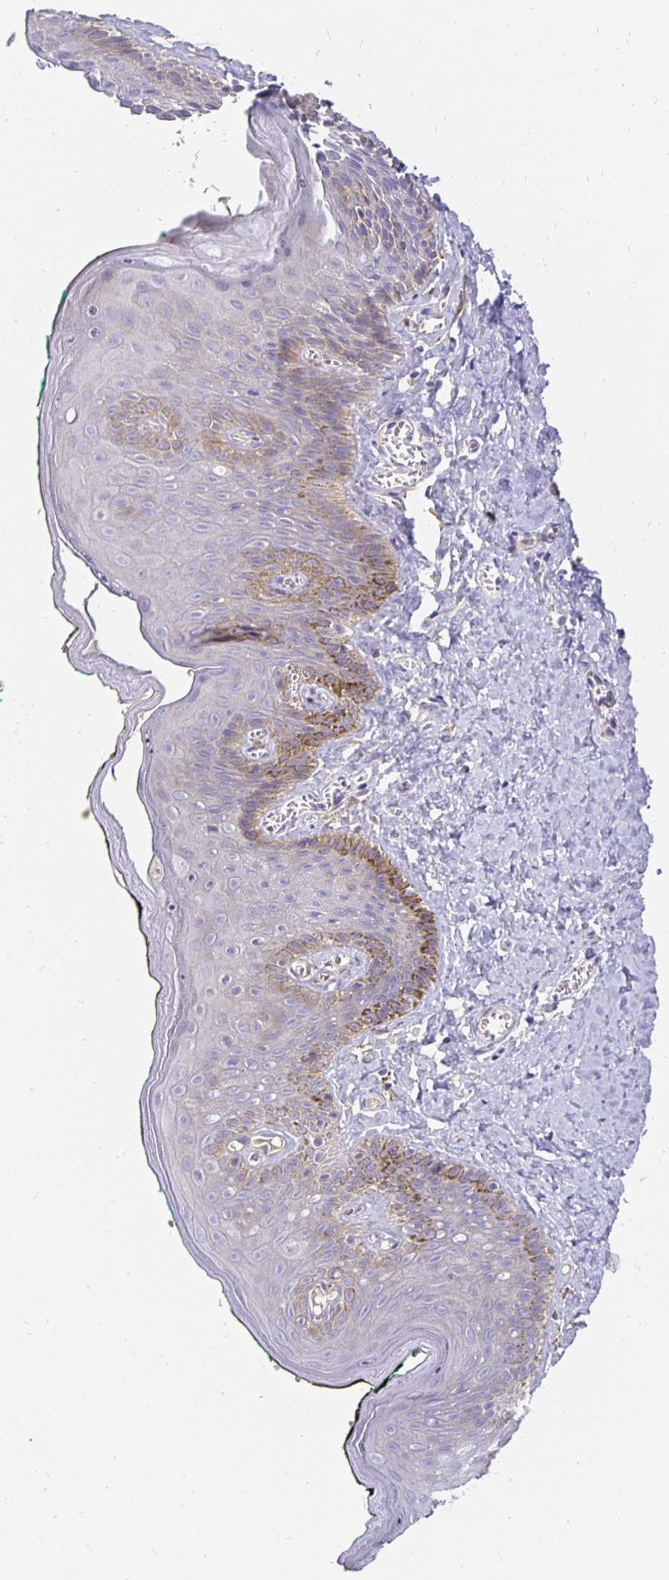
{"staining": {"intensity": "weak", "quantity": "25%-75%", "location": "cytoplasmic/membranous"}, "tissue": "skin", "cell_type": "Epidermal cells", "image_type": "normal", "snomed": [{"axis": "morphology", "description": "Normal tissue, NOS"}, {"axis": "topography", "description": "Vulva"}, {"axis": "topography", "description": "Peripheral nerve tissue"}], "caption": "Protein staining by immunohistochemistry (IHC) exhibits weak cytoplasmic/membranous staining in approximately 25%-75% of epidermal cells in unremarkable skin. Nuclei are stained in blue.", "gene": "PLOD1", "patient": {"sex": "female", "age": 66}}